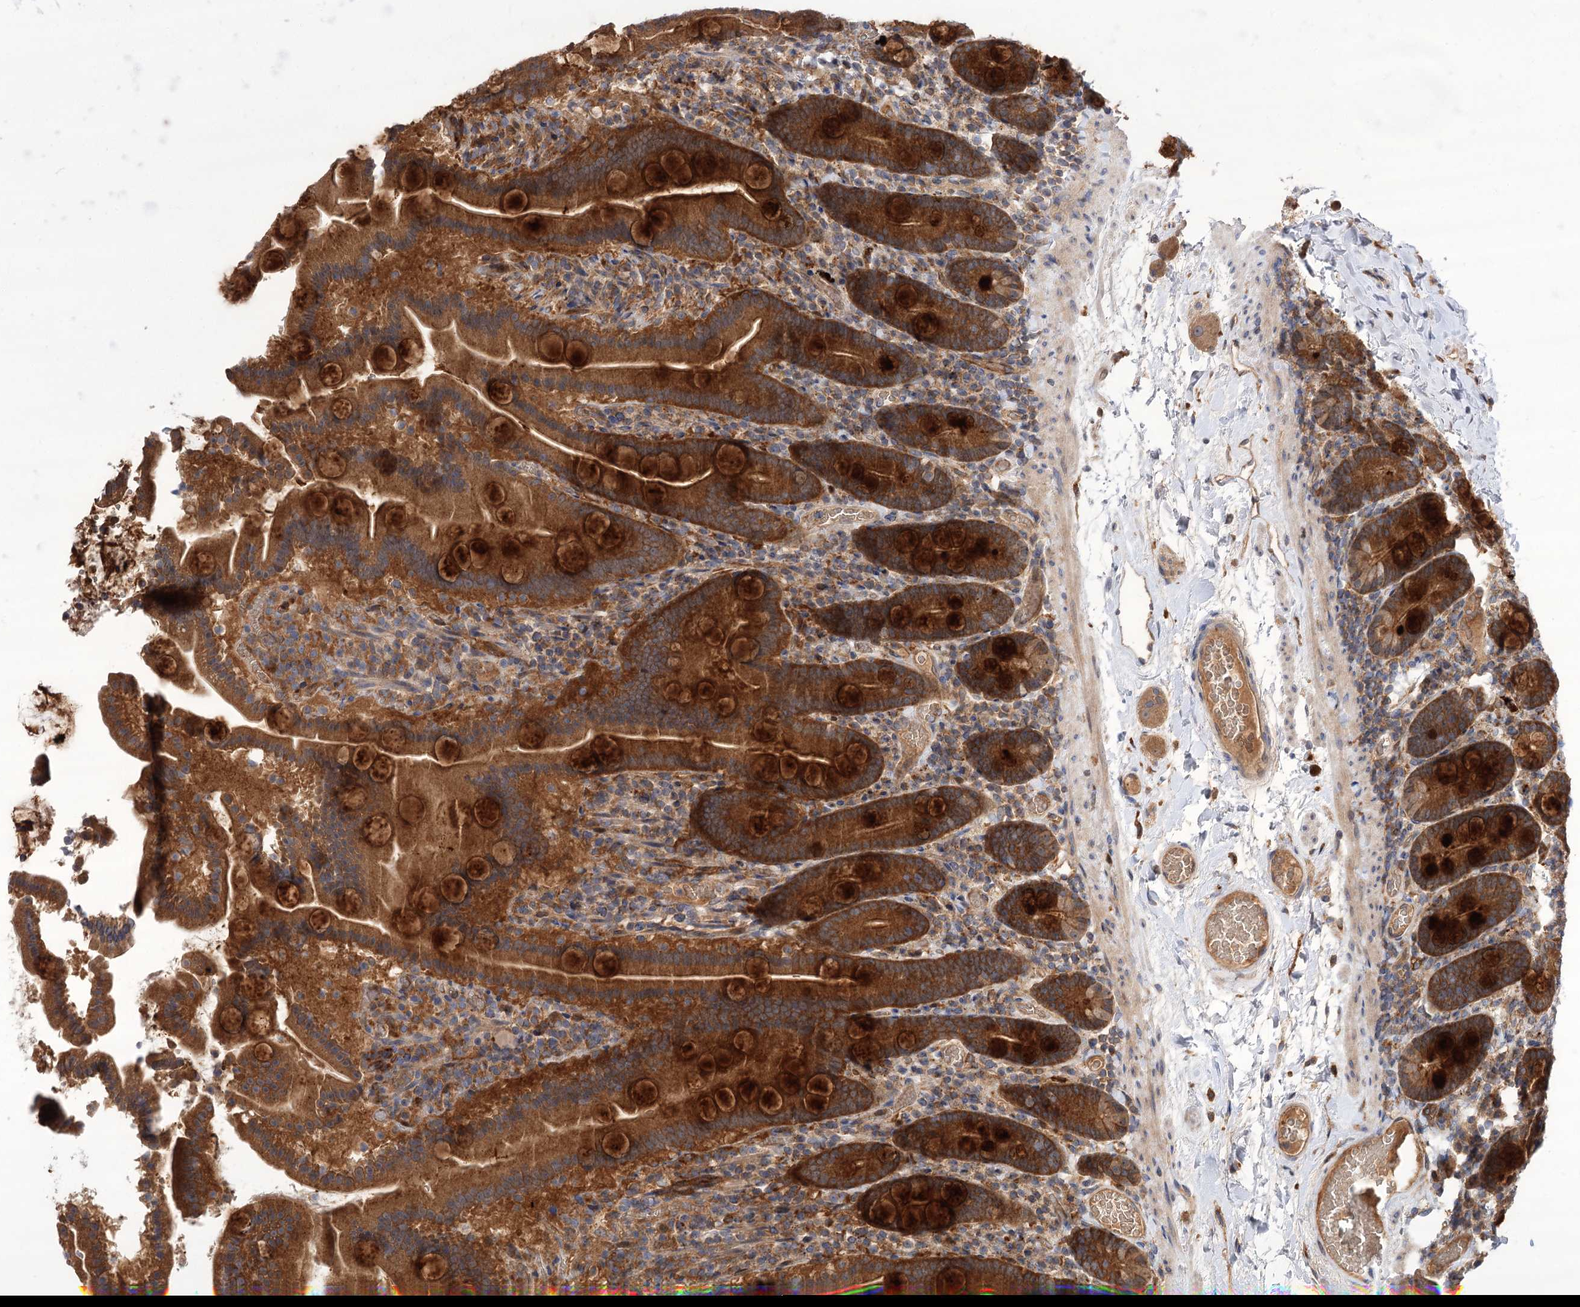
{"staining": {"intensity": "strong", "quantity": ">75%", "location": "cytoplasmic/membranous"}, "tissue": "duodenum", "cell_type": "Glandular cells", "image_type": "normal", "snomed": [{"axis": "morphology", "description": "Normal tissue, NOS"}, {"axis": "topography", "description": "Duodenum"}], "caption": "Benign duodenum was stained to show a protein in brown. There is high levels of strong cytoplasmic/membranous staining in about >75% of glandular cells.", "gene": "PATL1", "patient": {"sex": "male", "age": 55}}